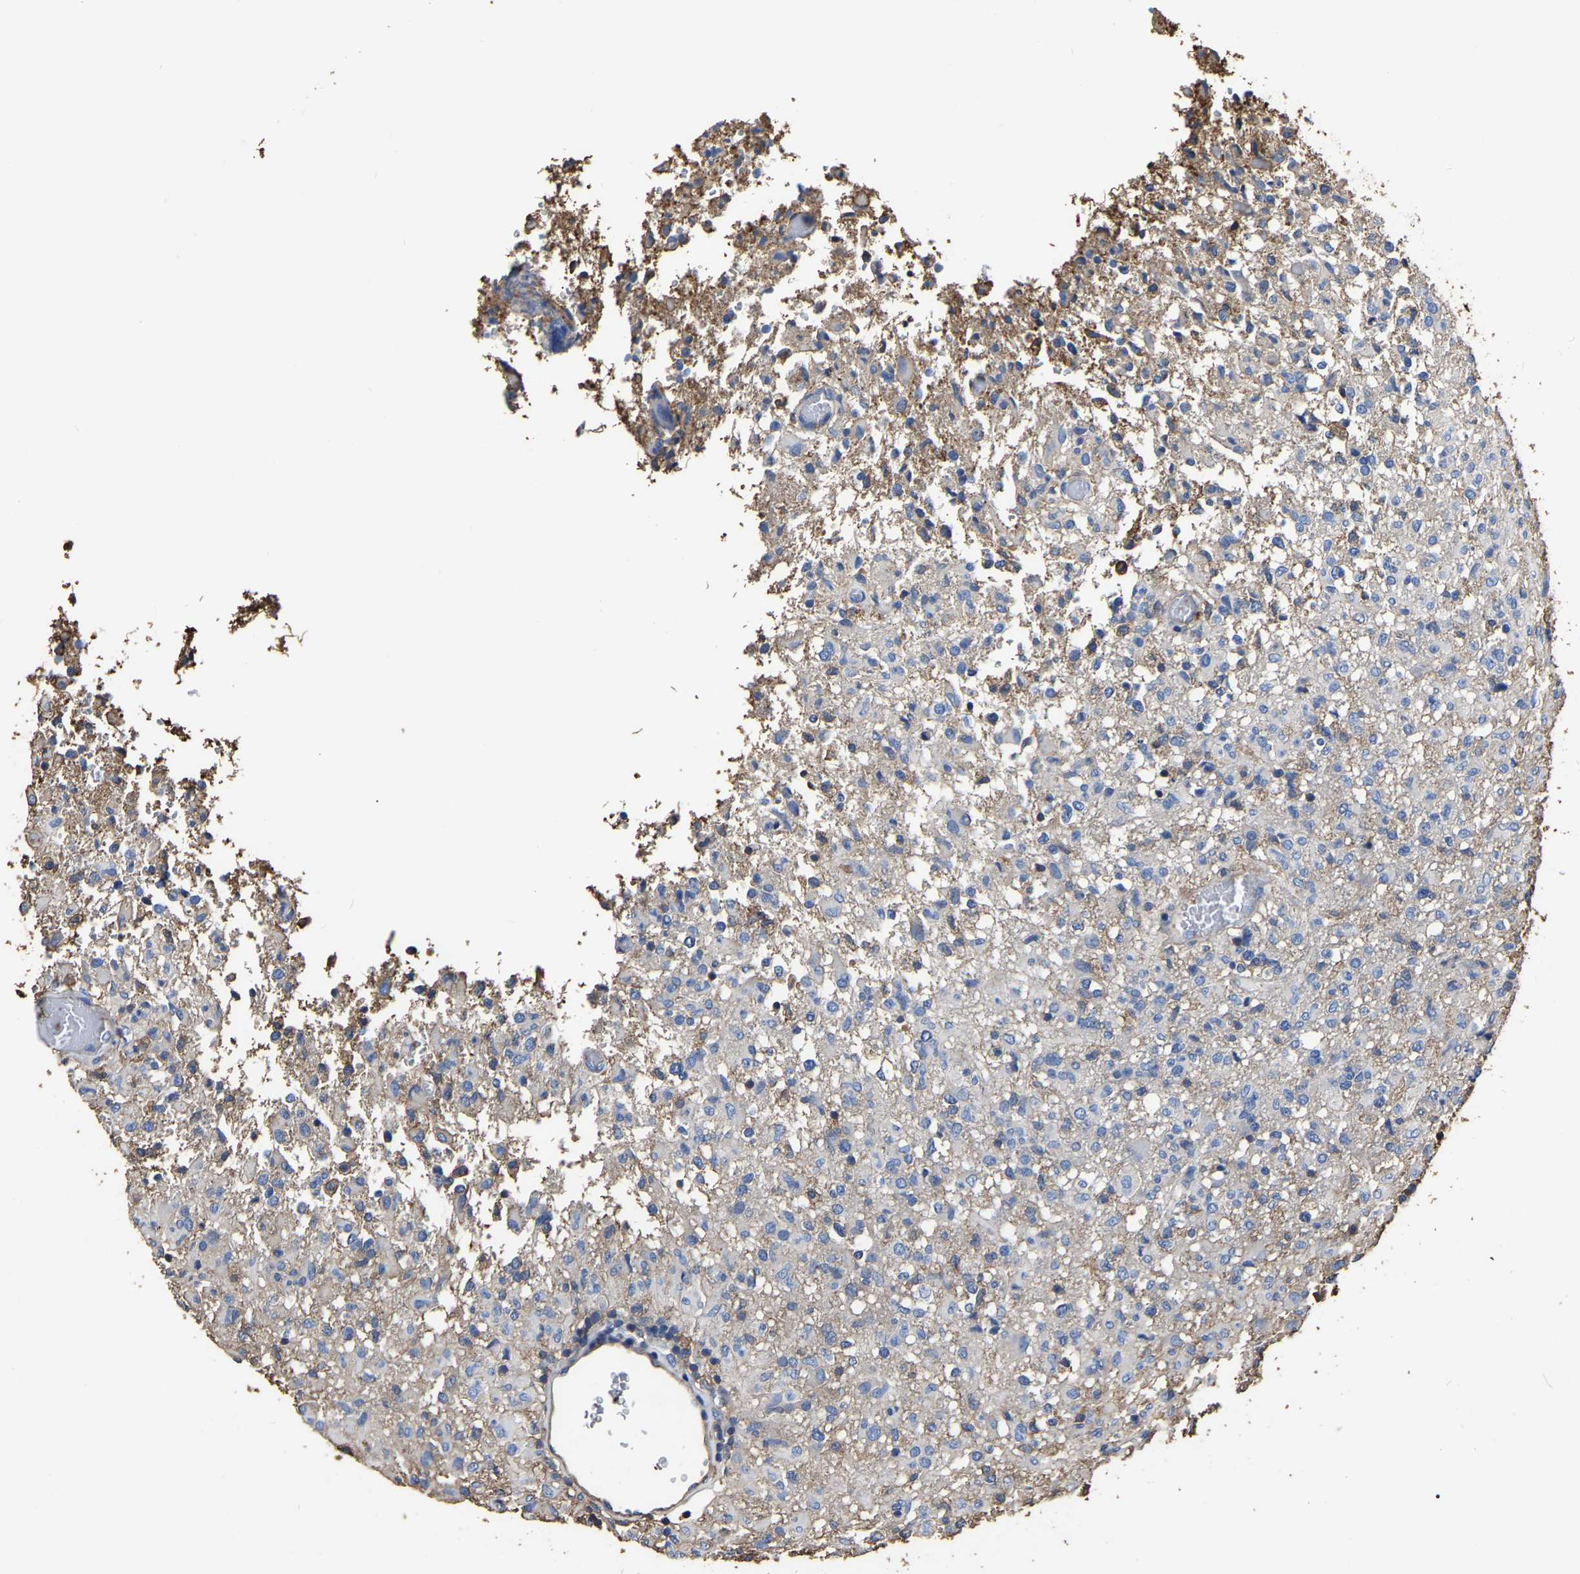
{"staining": {"intensity": "weak", "quantity": "<25%", "location": "cytoplasmic/membranous"}, "tissue": "glioma", "cell_type": "Tumor cells", "image_type": "cancer", "snomed": [{"axis": "morphology", "description": "Glioma, malignant, High grade"}, {"axis": "topography", "description": "Brain"}], "caption": "Tumor cells show no significant protein positivity in glioma.", "gene": "ARMT1", "patient": {"sex": "female", "age": 57}}